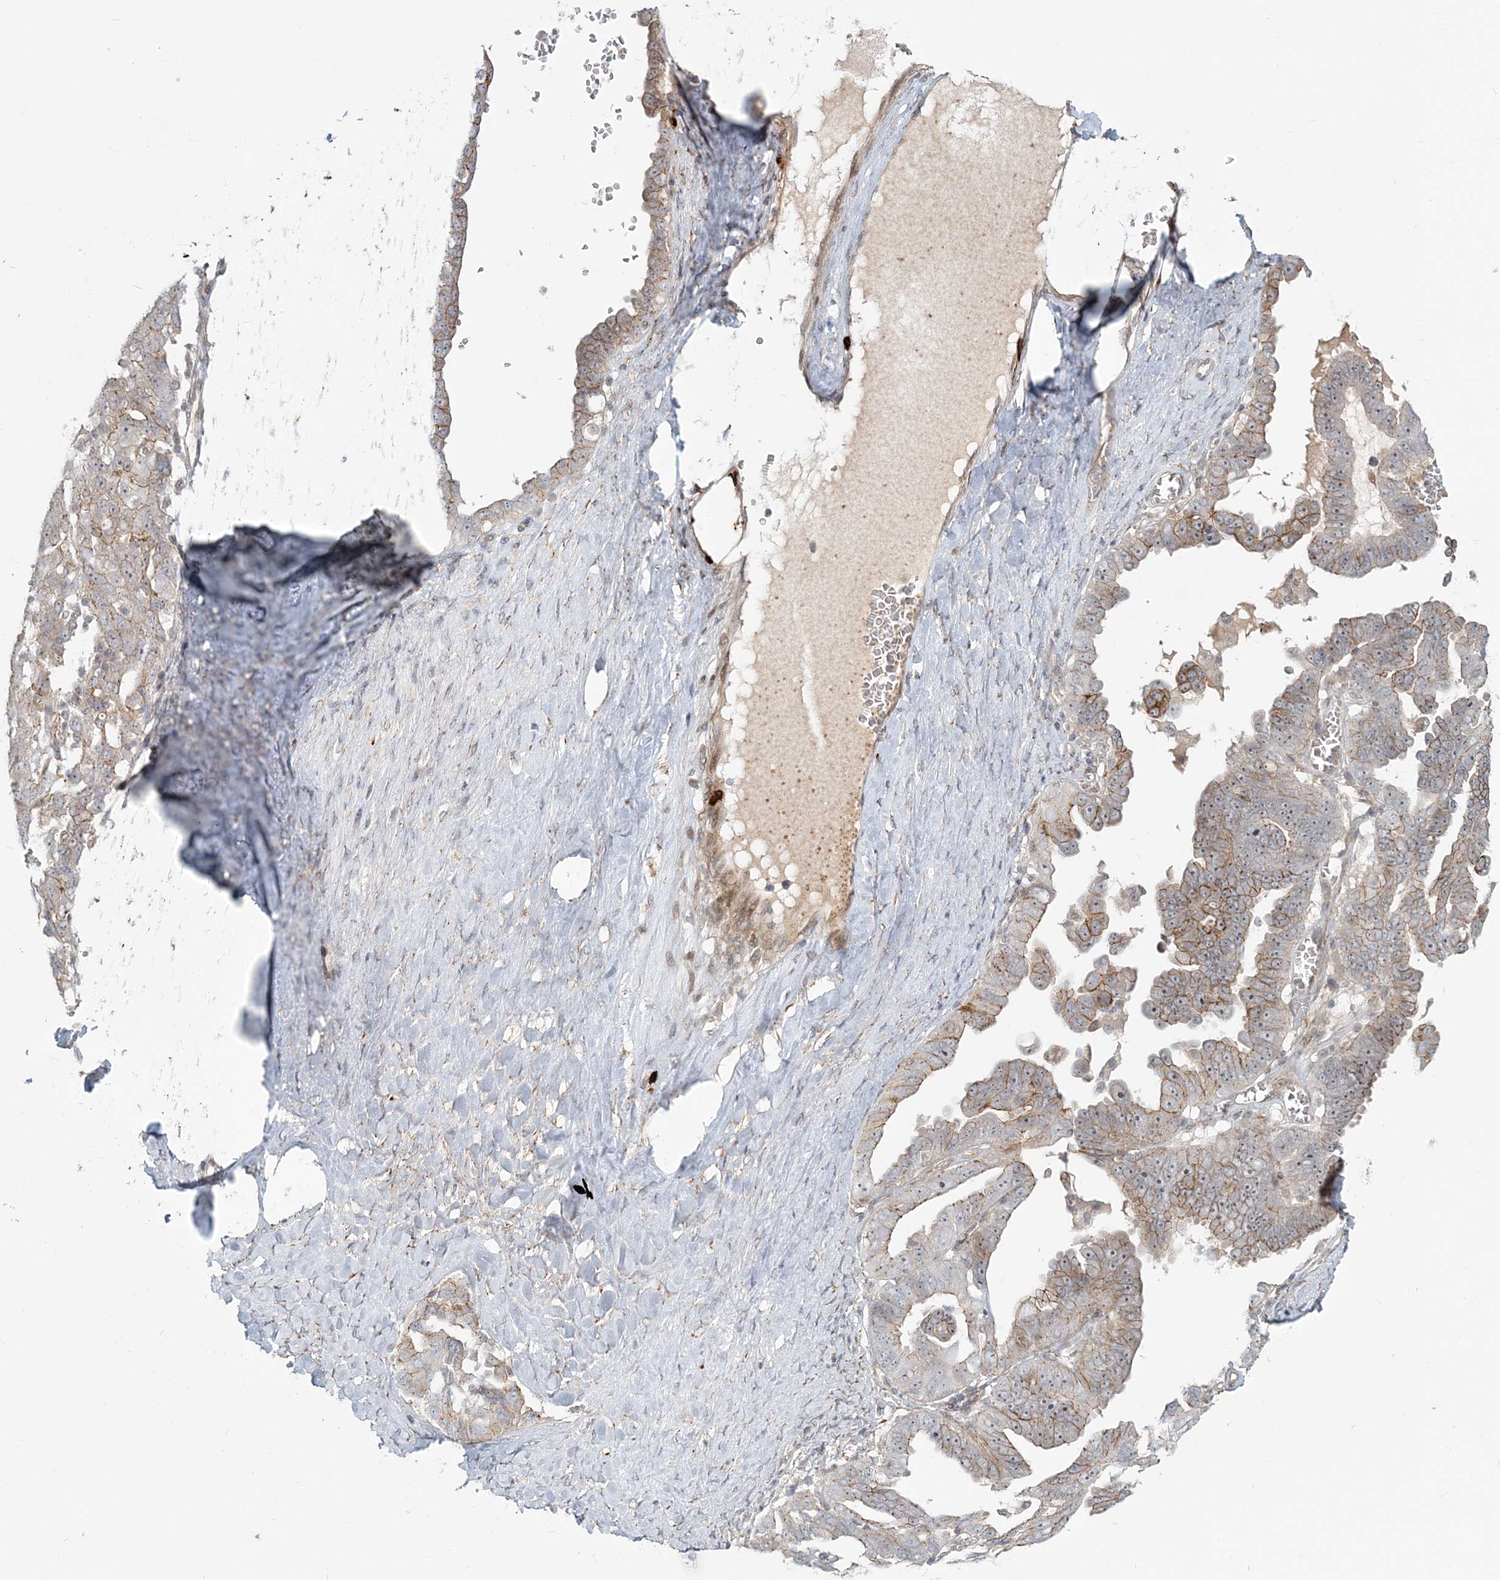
{"staining": {"intensity": "moderate", "quantity": ">75%", "location": "cytoplasmic/membranous"}, "tissue": "ovarian cancer", "cell_type": "Tumor cells", "image_type": "cancer", "snomed": [{"axis": "morphology", "description": "Carcinoma, endometroid"}, {"axis": "topography", "description": "Ovary"}], "caption": "Ovarian cancer tissue displays moderate cytoplasmic/membranous staining in about >75% of tumor cells", "gene": "SH3PXD2A", "patient": {"sex": "female", "age": 62}}